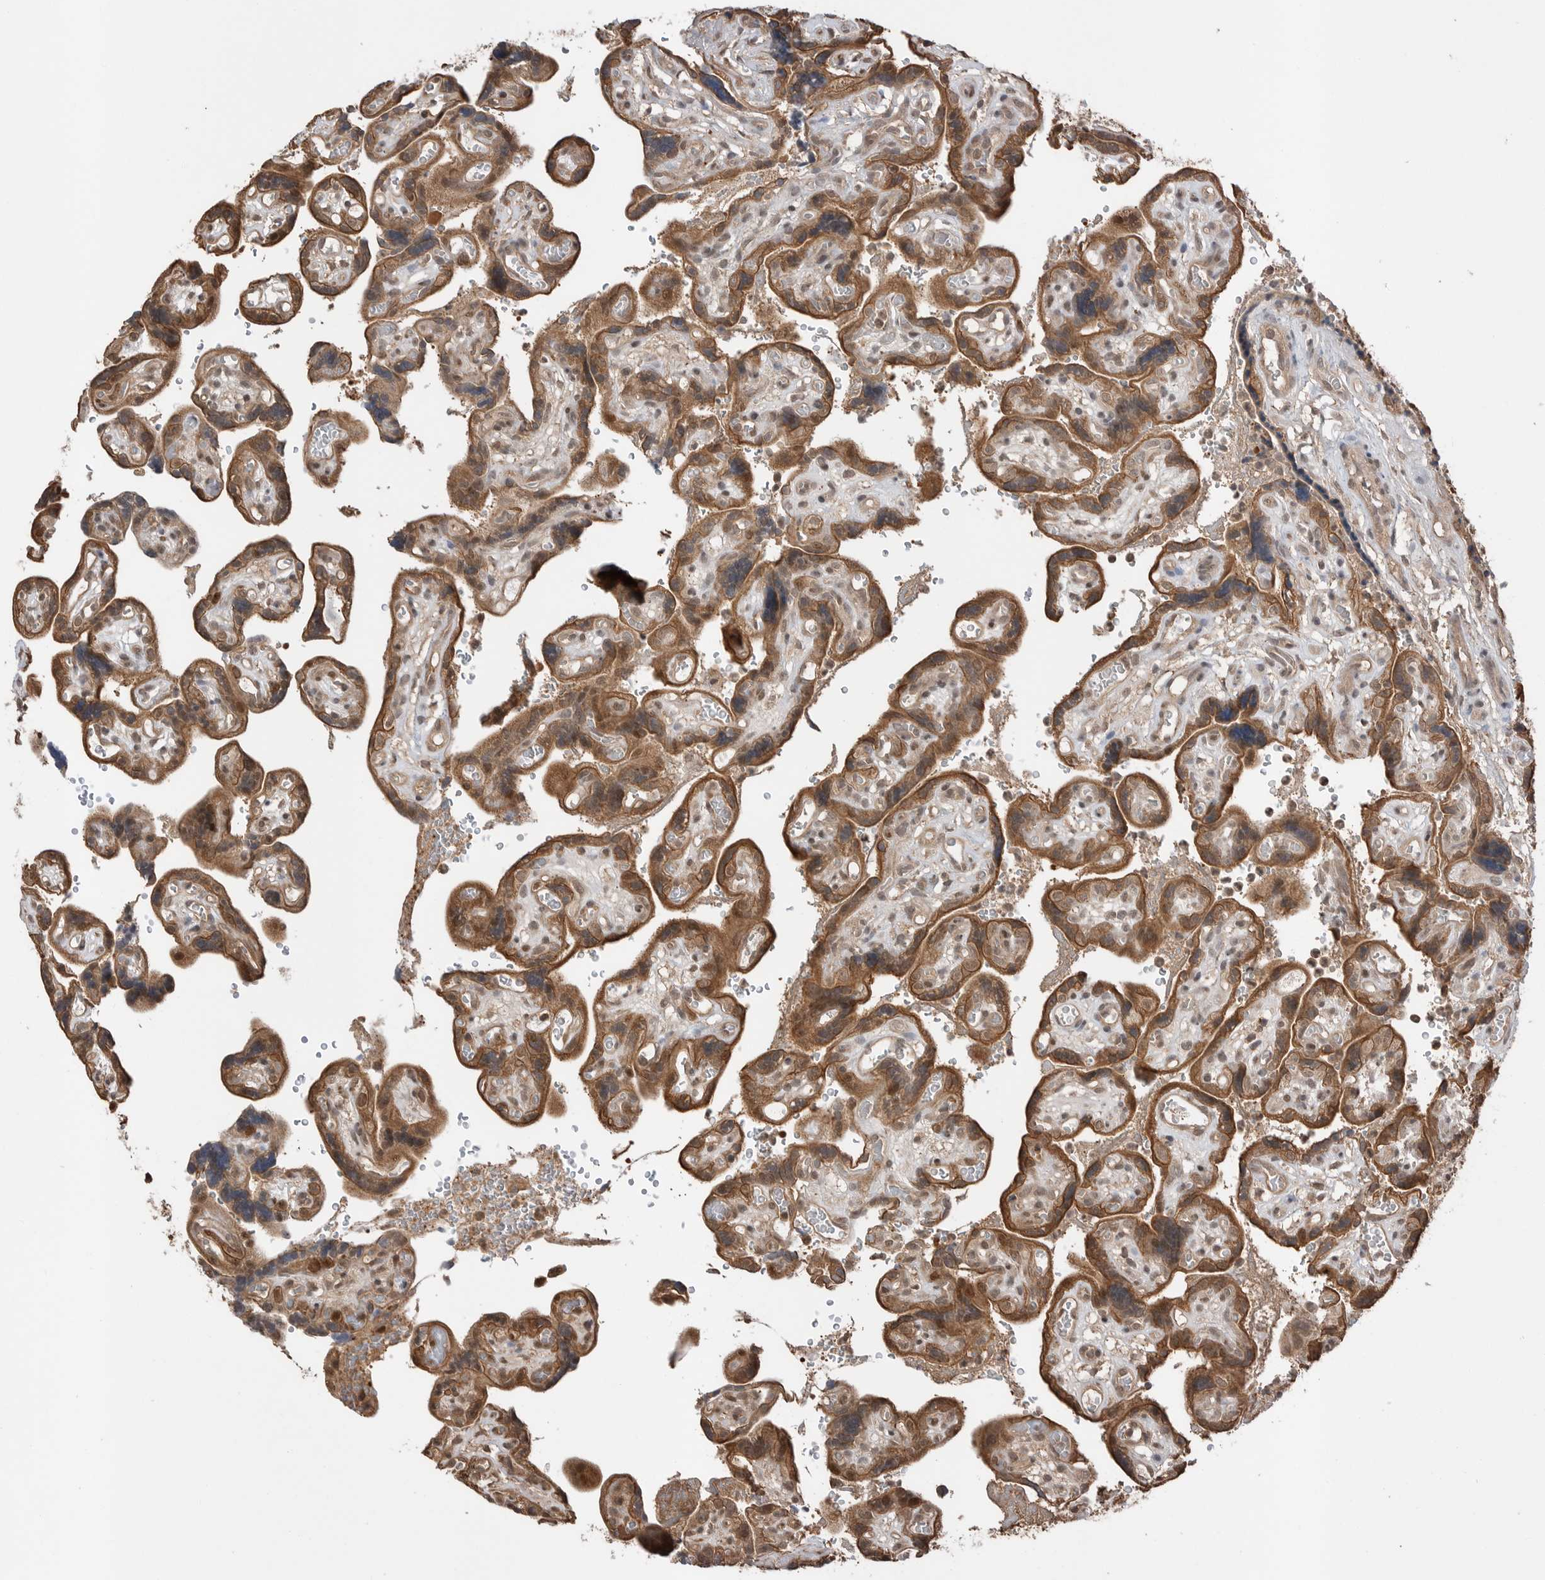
{"staining": {"intensity": "moderate", "quantity": ">75%", "location": "cytoplasmic/membranous"}, "tissue": "placenta", "cell_type": "Decidual cells", "image_type": "normal", "snomed": [{"axis": "morphology", "description": "Normal tissue, NOS"}, {"axis": "topography", "description": "Placenta"}], "caption": "This is a histology image of immunohistochemistry (IHC) staining of benign placenta, which shows moderate positivity in the cytoplasmic/membranous of decidual cells.", "gene": "PEAK1", "patient": {"sex": "female", "age": 30}}